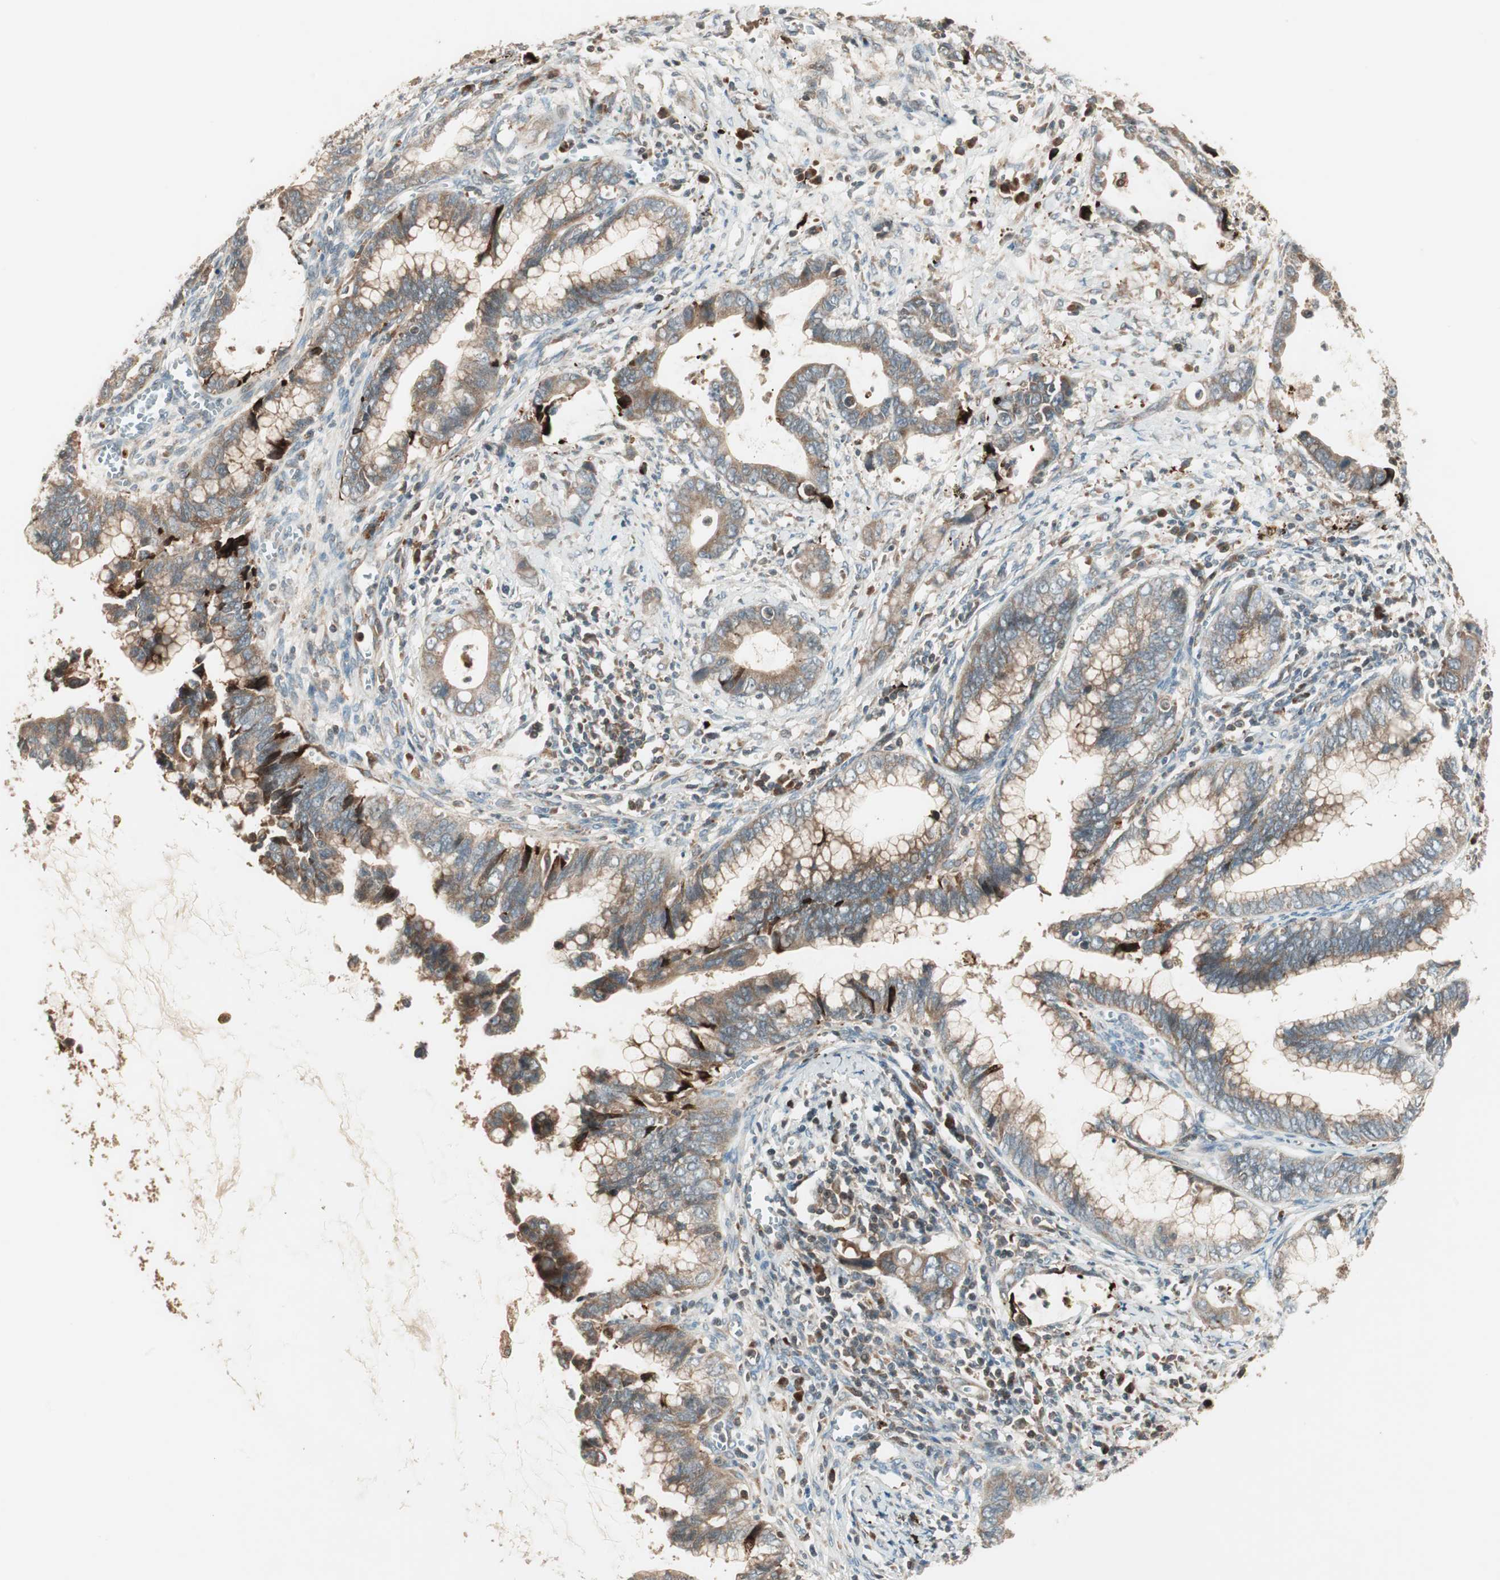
{"staining": {"intensity": "weak", "quantity": ">75%", "location": "cytoplasmic/membranous"}, "tissue": "cervical cancer", "cell_type": "Tumor cells", "image_type": "cancer", "snomed": [{"axis": "morphology", "description": "Adenocarcinoma, NOS"}, {"axis": "topography", "description": "Cervix"}], "caption": "A photomicrograph of human cervical cancer stained for a protein reveals weak cytoplasmic/membranous brown staining in tumor cells. Ihc stains the protein of interest in brown and the nuclei are stained blue.", "gene": "SFRP1", "patient": {"sex": "female", "age": 44}}